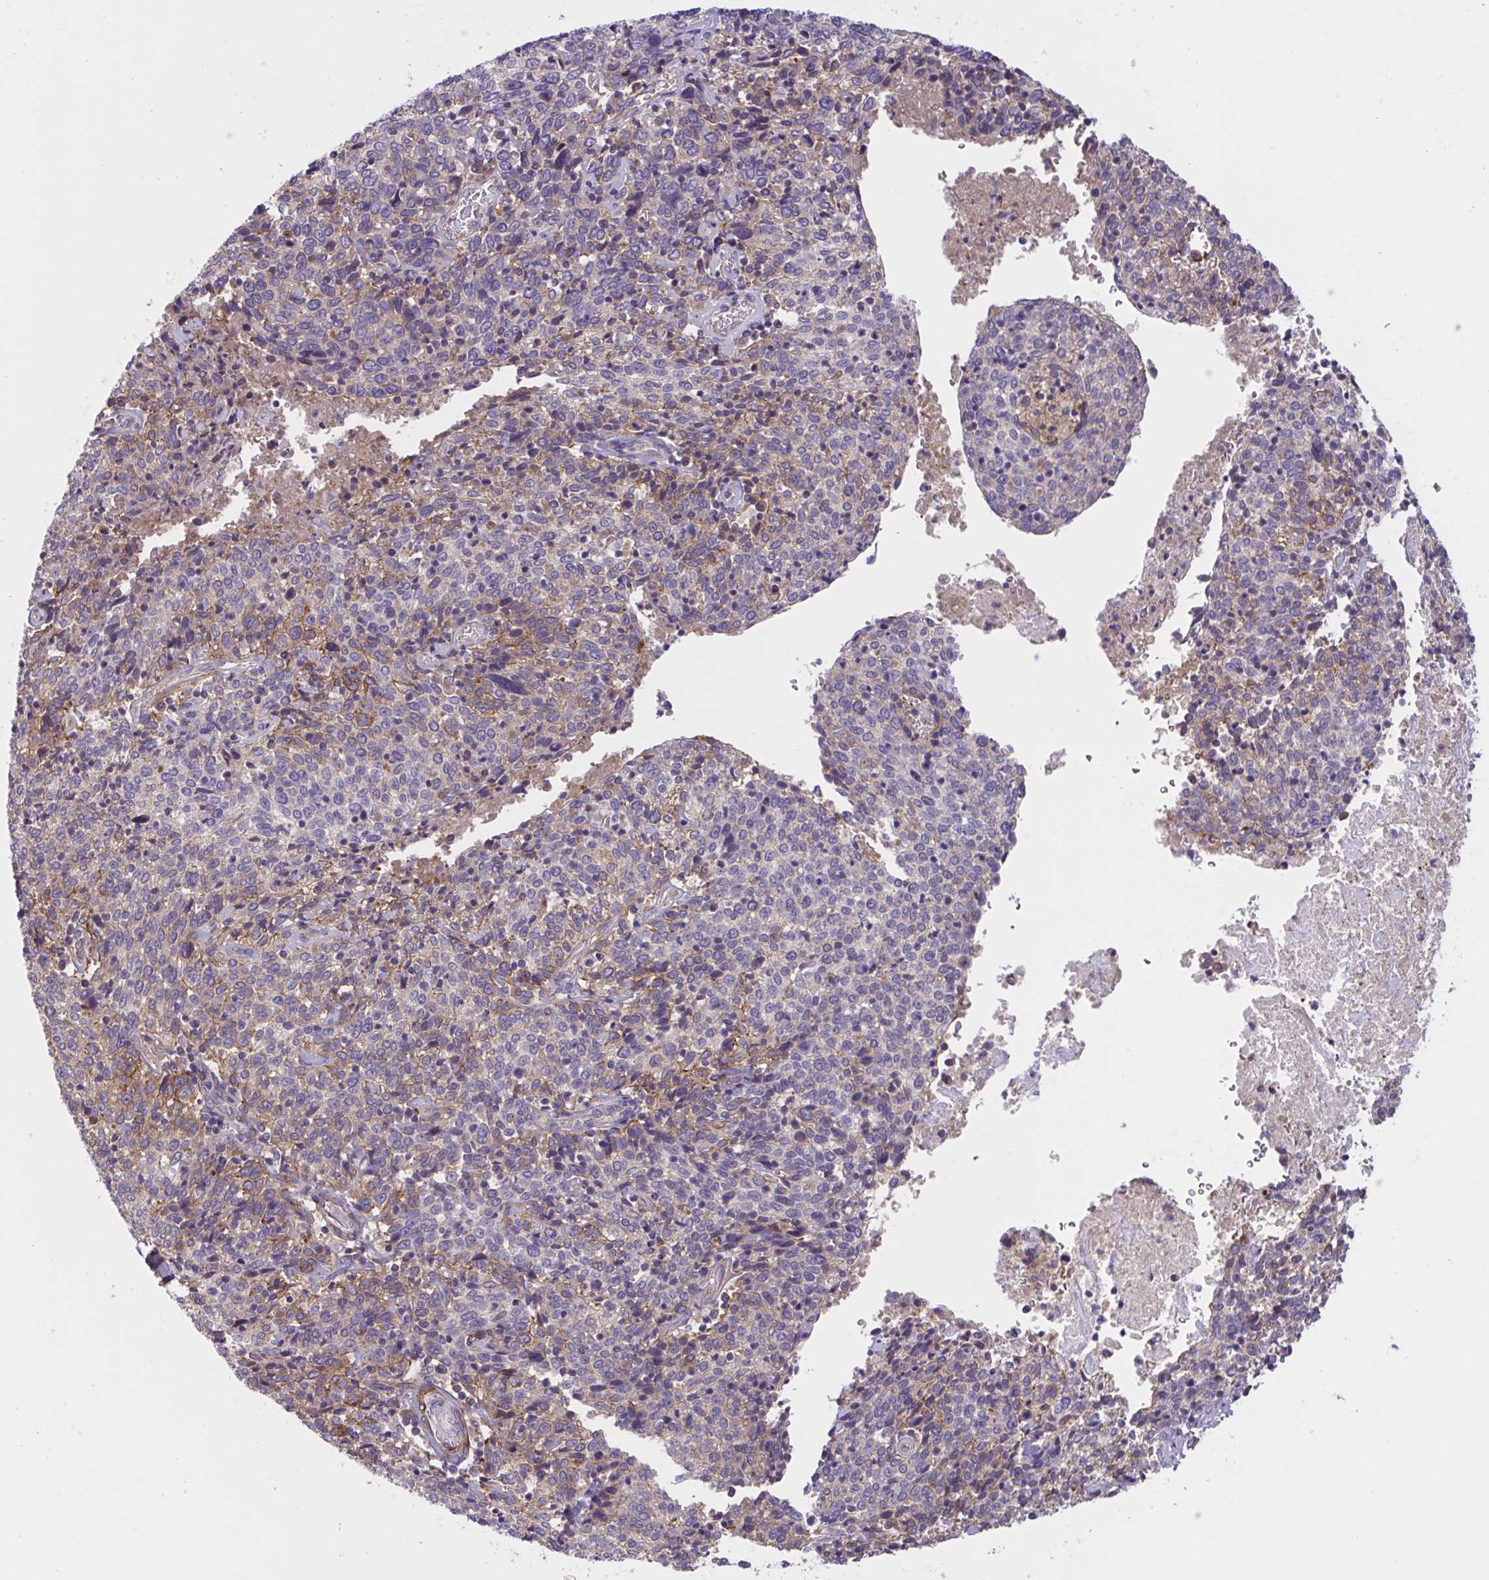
{"staining": {"intensity": "moderate", "quantity": "<25%", "location": "cytoplasmic/membranous"}, "tissue": "cervical cancer", "cell_type": "Tumor cells", "image_type": "cancer", "snomed": [{"axis": "morphology", "description": "Squamous cell carcinoma, NOS"}, {"axis": "topography", "description": "Cervix"}], "caption": "The immunohistochemical stain labels moderate cytoplasmic/membranous expression in tumor cells of squamous cell carcinoma (cervical) tissue.", "gene": "WNT9B", "patient": {"sex": "female", "age": 46}}